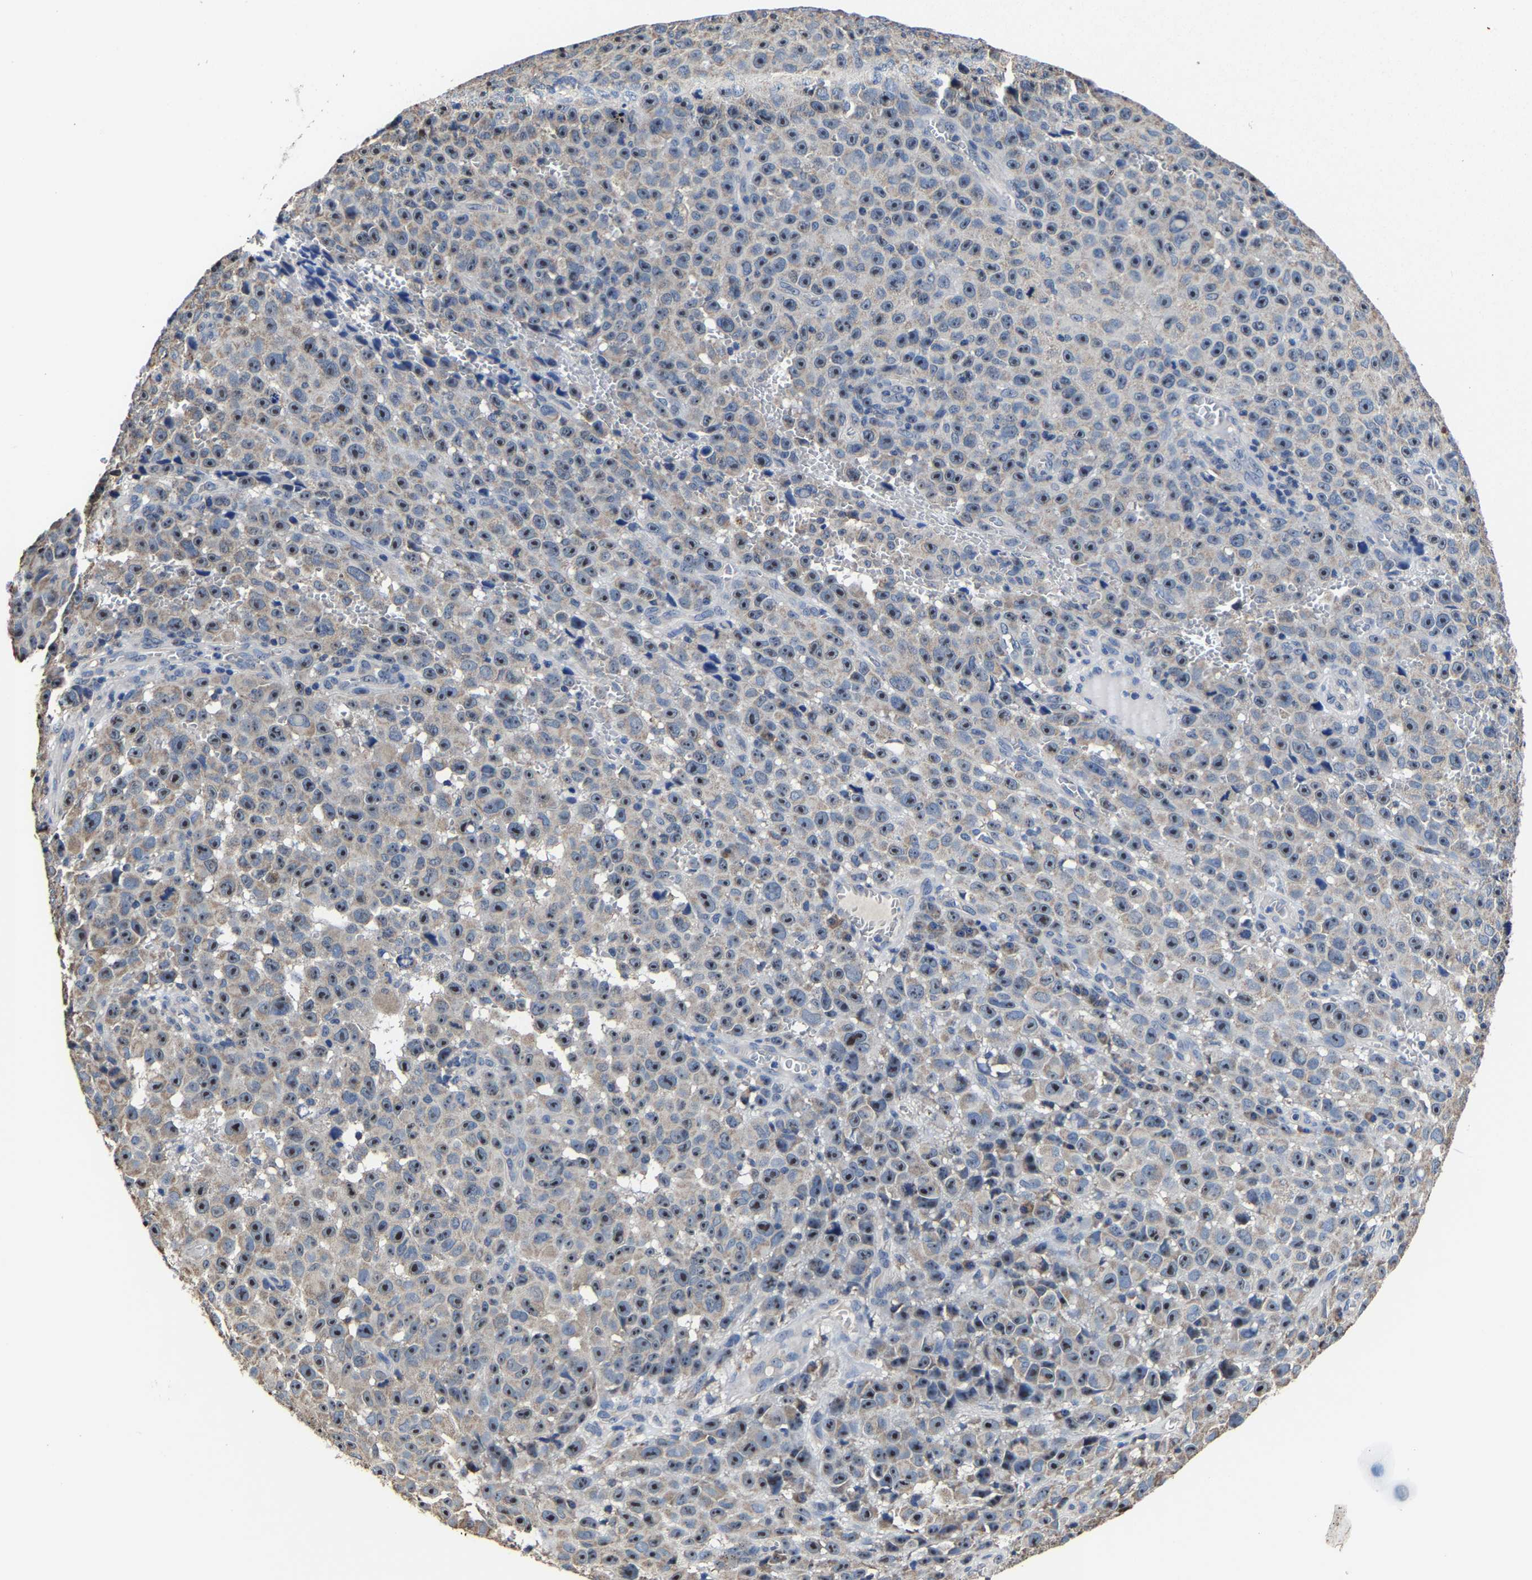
{"staining": {"intensity": "moderate", "quantity": ">75%", "location": "nuclear"}, "tissue": "melanoma", "cell_type": "Tumor cells", "image_type": "cancer", "snomed": [{"axis": "morphology", "description": "Malignant melanoma, NOS"}, {"axis": "topography", "description": "Skin"}], "caption": "Brown immunohistochemical staining in melanoma shows moderate nuclear staining in about >75% of tumor cells.", "gene": "ZCCHC7", "patient": {"sex": "female", "age": 82}}